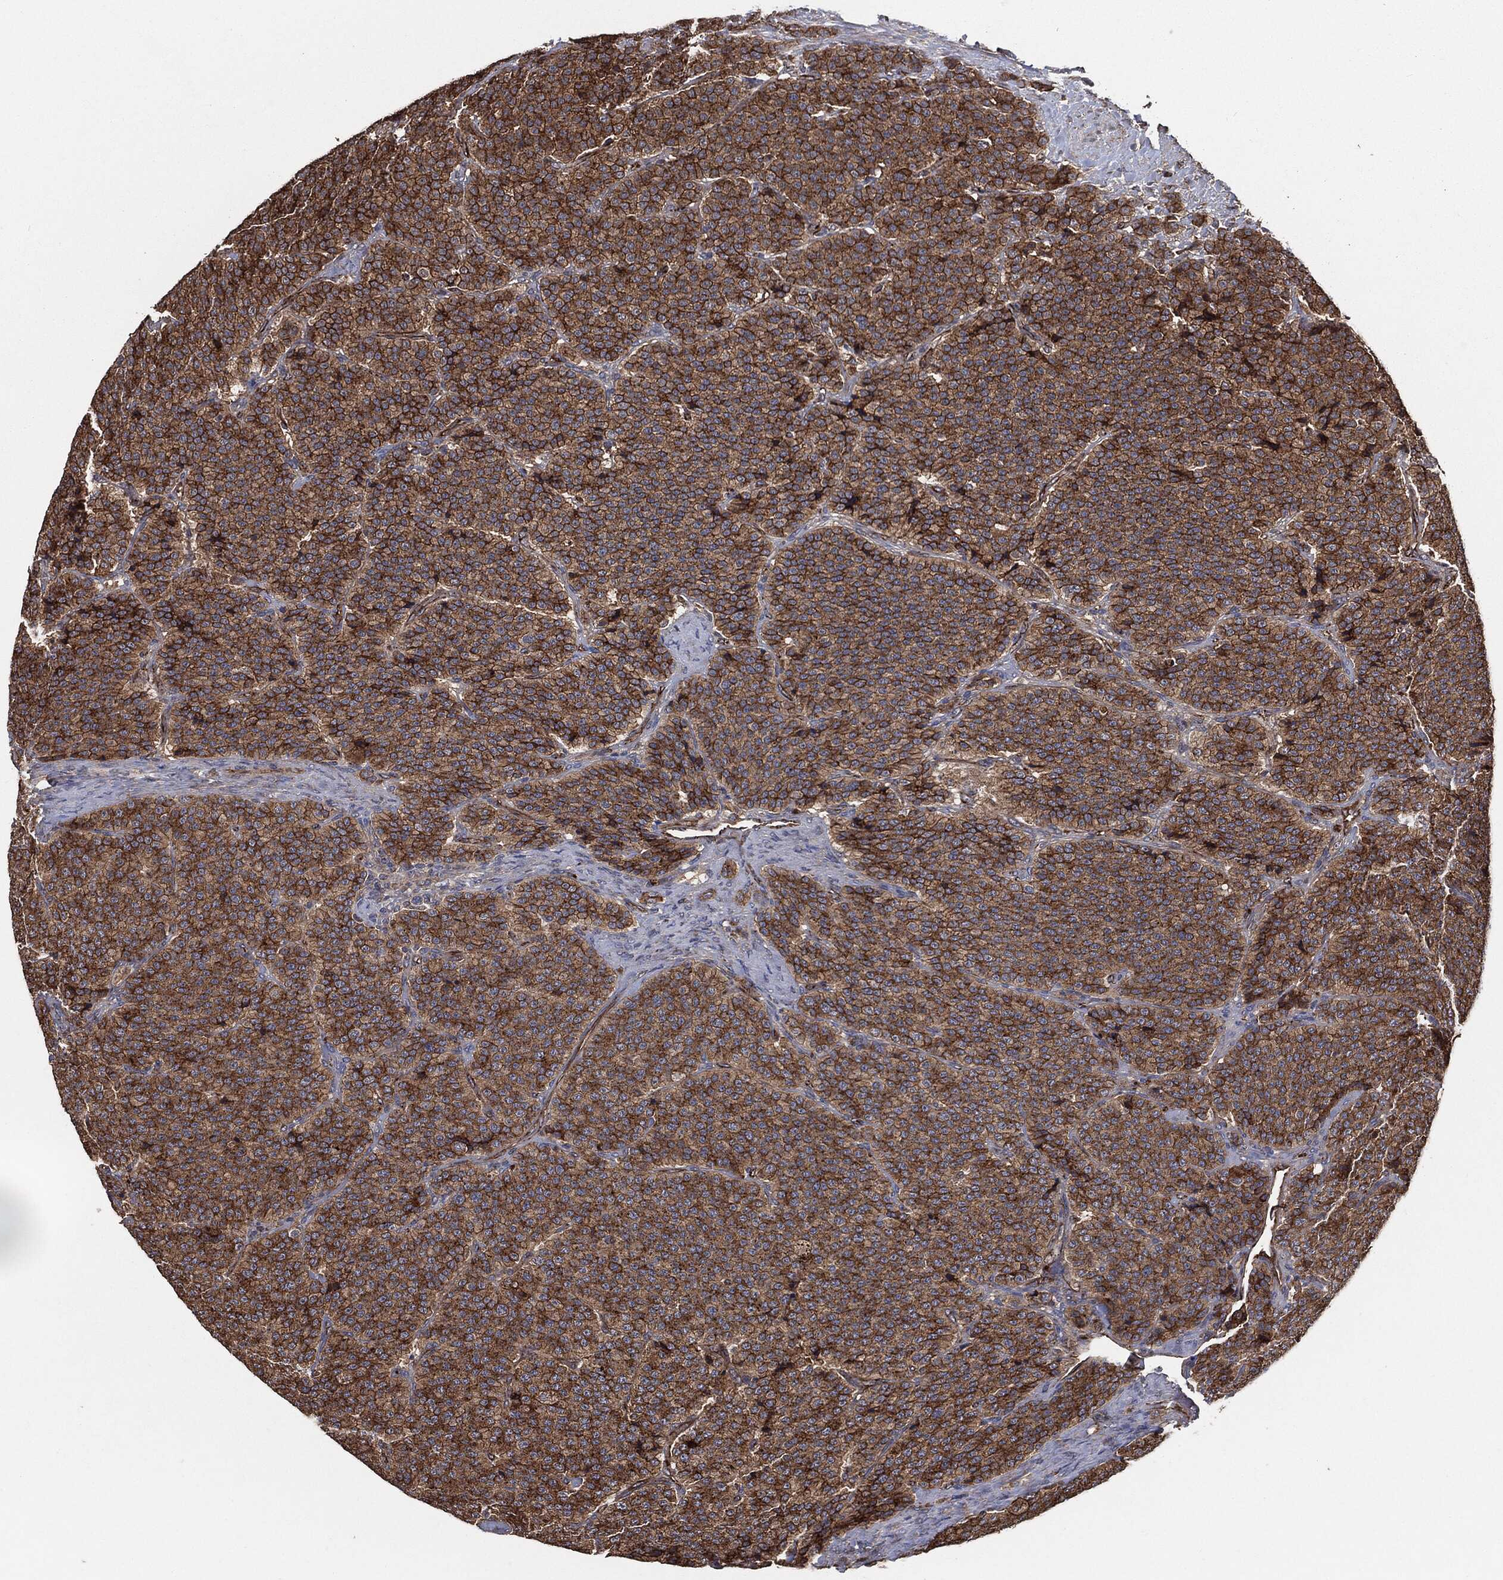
{"staining": {"intensity": "strong", "quantity": "25%-75%", "location": "cytoplasmic/membranous"}, "tissue": "carcinoid", "cell_type": "Tumor cells", "image_type": "cancer", "snomed": [{"axis": "morphology", "description": "Carcinoid, malignant, NOS"}, {"axis": "topography", "description": "Small intestine"}], "caption": "Human carcinoid stained with a protein marker reveals strong staining in tumor cells.", "gene": "CTNNA1", "patient": {"sex": "female", "age": 58}}